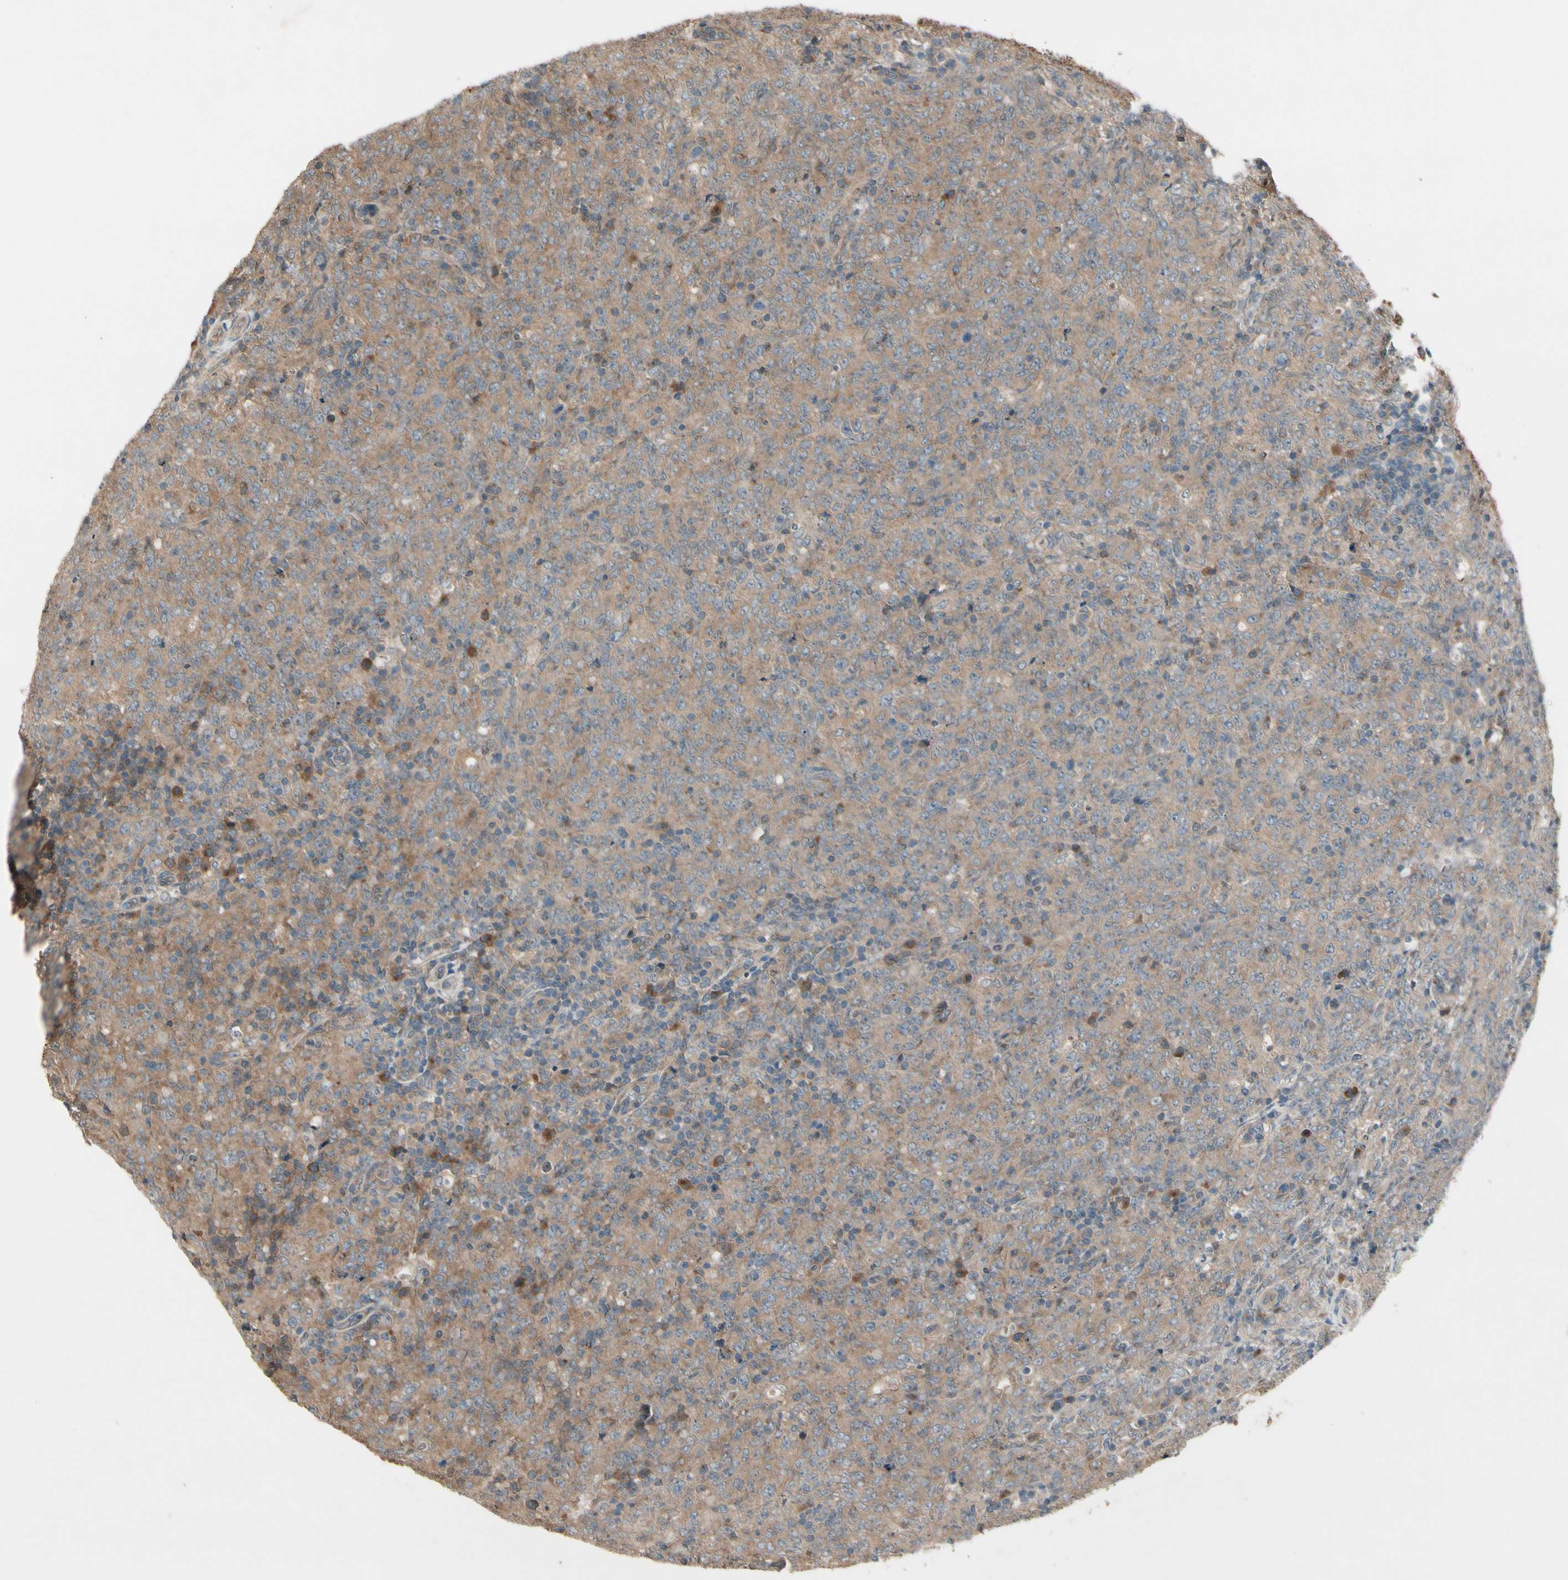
{"staining": {"intensity": "moderate", "quantity": ">75%", "location": "cytoplasmic/membranous"}, "tissue": "lymphoma", "cell_type": "Tumor cells", "image_type": "cancer", "snomed": [{"axis": "morphology", "description": "Malignant lymphoma, non-Hodgkin's type, High grade"}, {"axis": "topography", "description": "Tonsil"}], "caption": "A photomicrograph of malignant lymphoma, non-Hodgkin's type (high-grade) stained for a protein displays moderate cytoplasmic/membranous brown staining in tumor cells.", "gene": "NSF", "patient": {"sex": "female", "age": 36}}